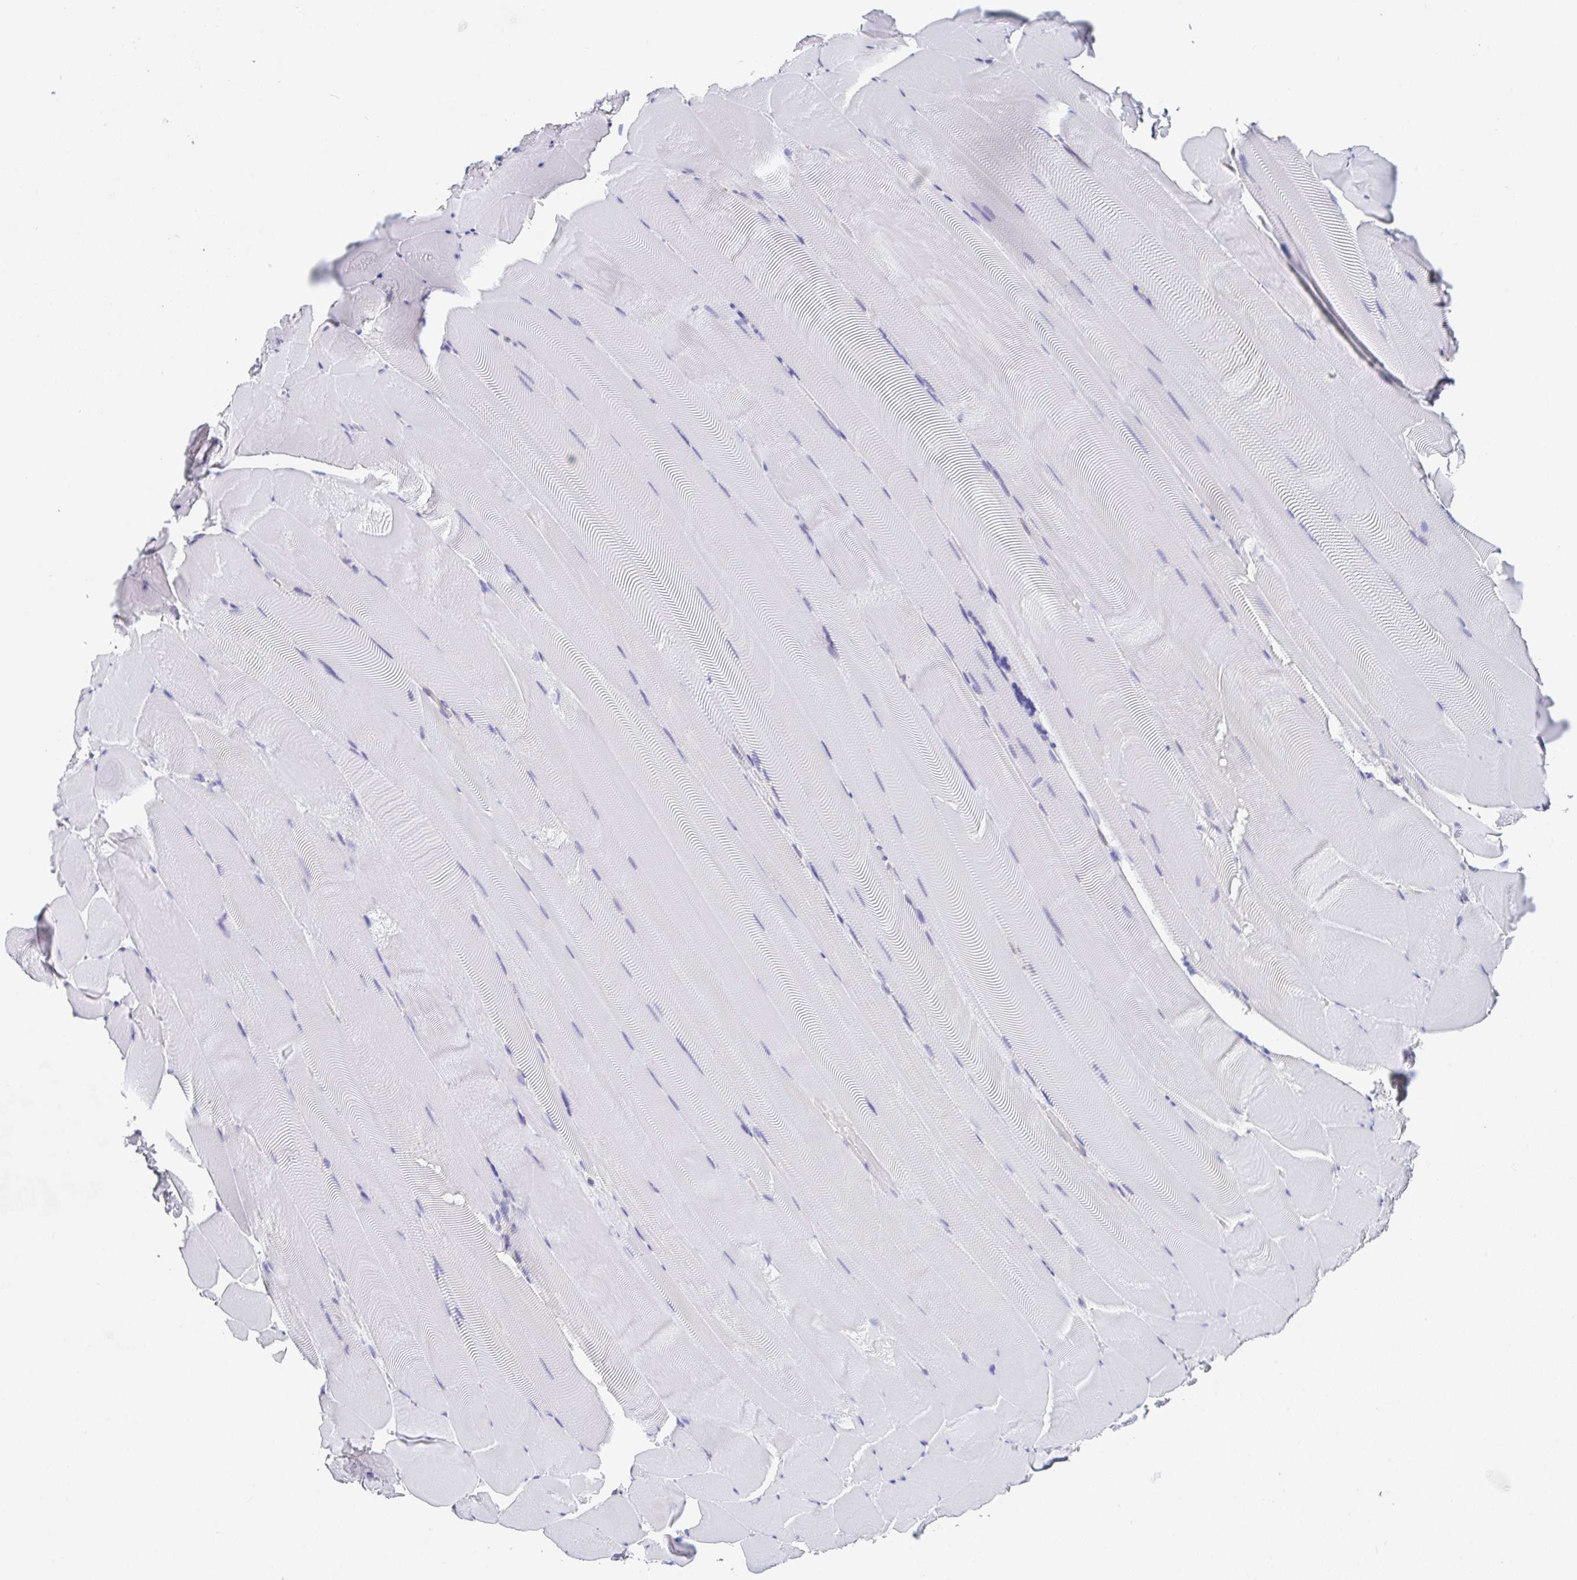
{"staining": {"intensity": "negative", "quantity": "none", "location": "none"}, "tissue": "skeletal muscle", "cell_type": "Myocytes", "image_type": "normal", "snomed": [{"axis": "morphology", "description": "Normal tissue, NOS"}, {"axis": "topography", "description": "Skeletal muscle"}], "caption": "Immunohistochemical staining of normal skeletal muscle demonstrates no significant staining in myocytes.", "gene": "PROSER3", "patient": {"sex": "female", "age": 64}}